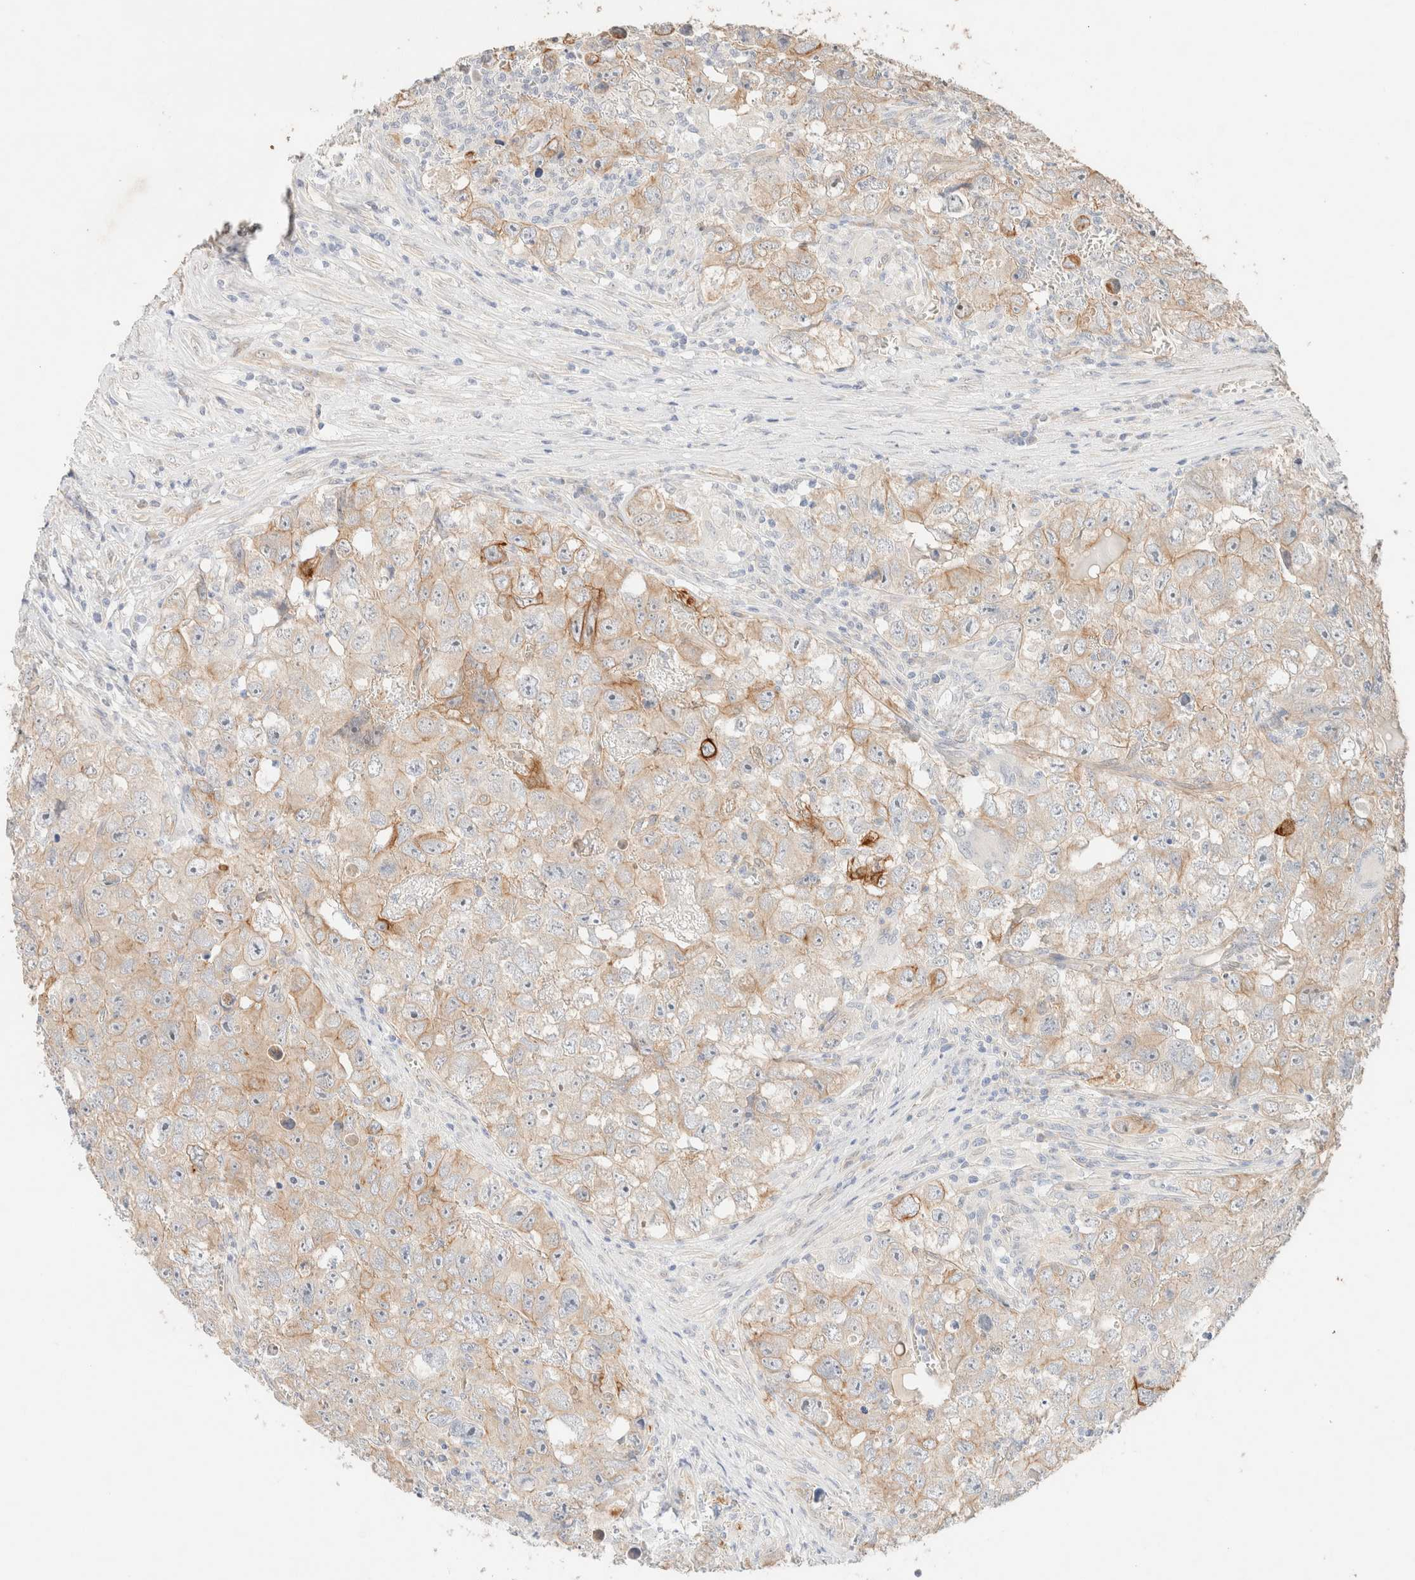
{"staining": {"intensity": "weak", "quantity": "<25%", "location": "cytoplasmic/membranous"}, "tissue": "testis cancer", "cell_type": "Tumor cells", "image_type": "cancer", "snomed": [{"axis": "morphology", "description": "Seminoma, NOS"}, {"axis": "morphology", "description": "Carcinoma, Embryonal, NOS"}, {"axis": "topography", "description": "Testis"}], "caption": "Testis seminoma was stained to show a protein in brown. There is no significant expression in tumor cells.", "gene": "CSNK1E", "patient": {"sex": "male", "age": 43}}